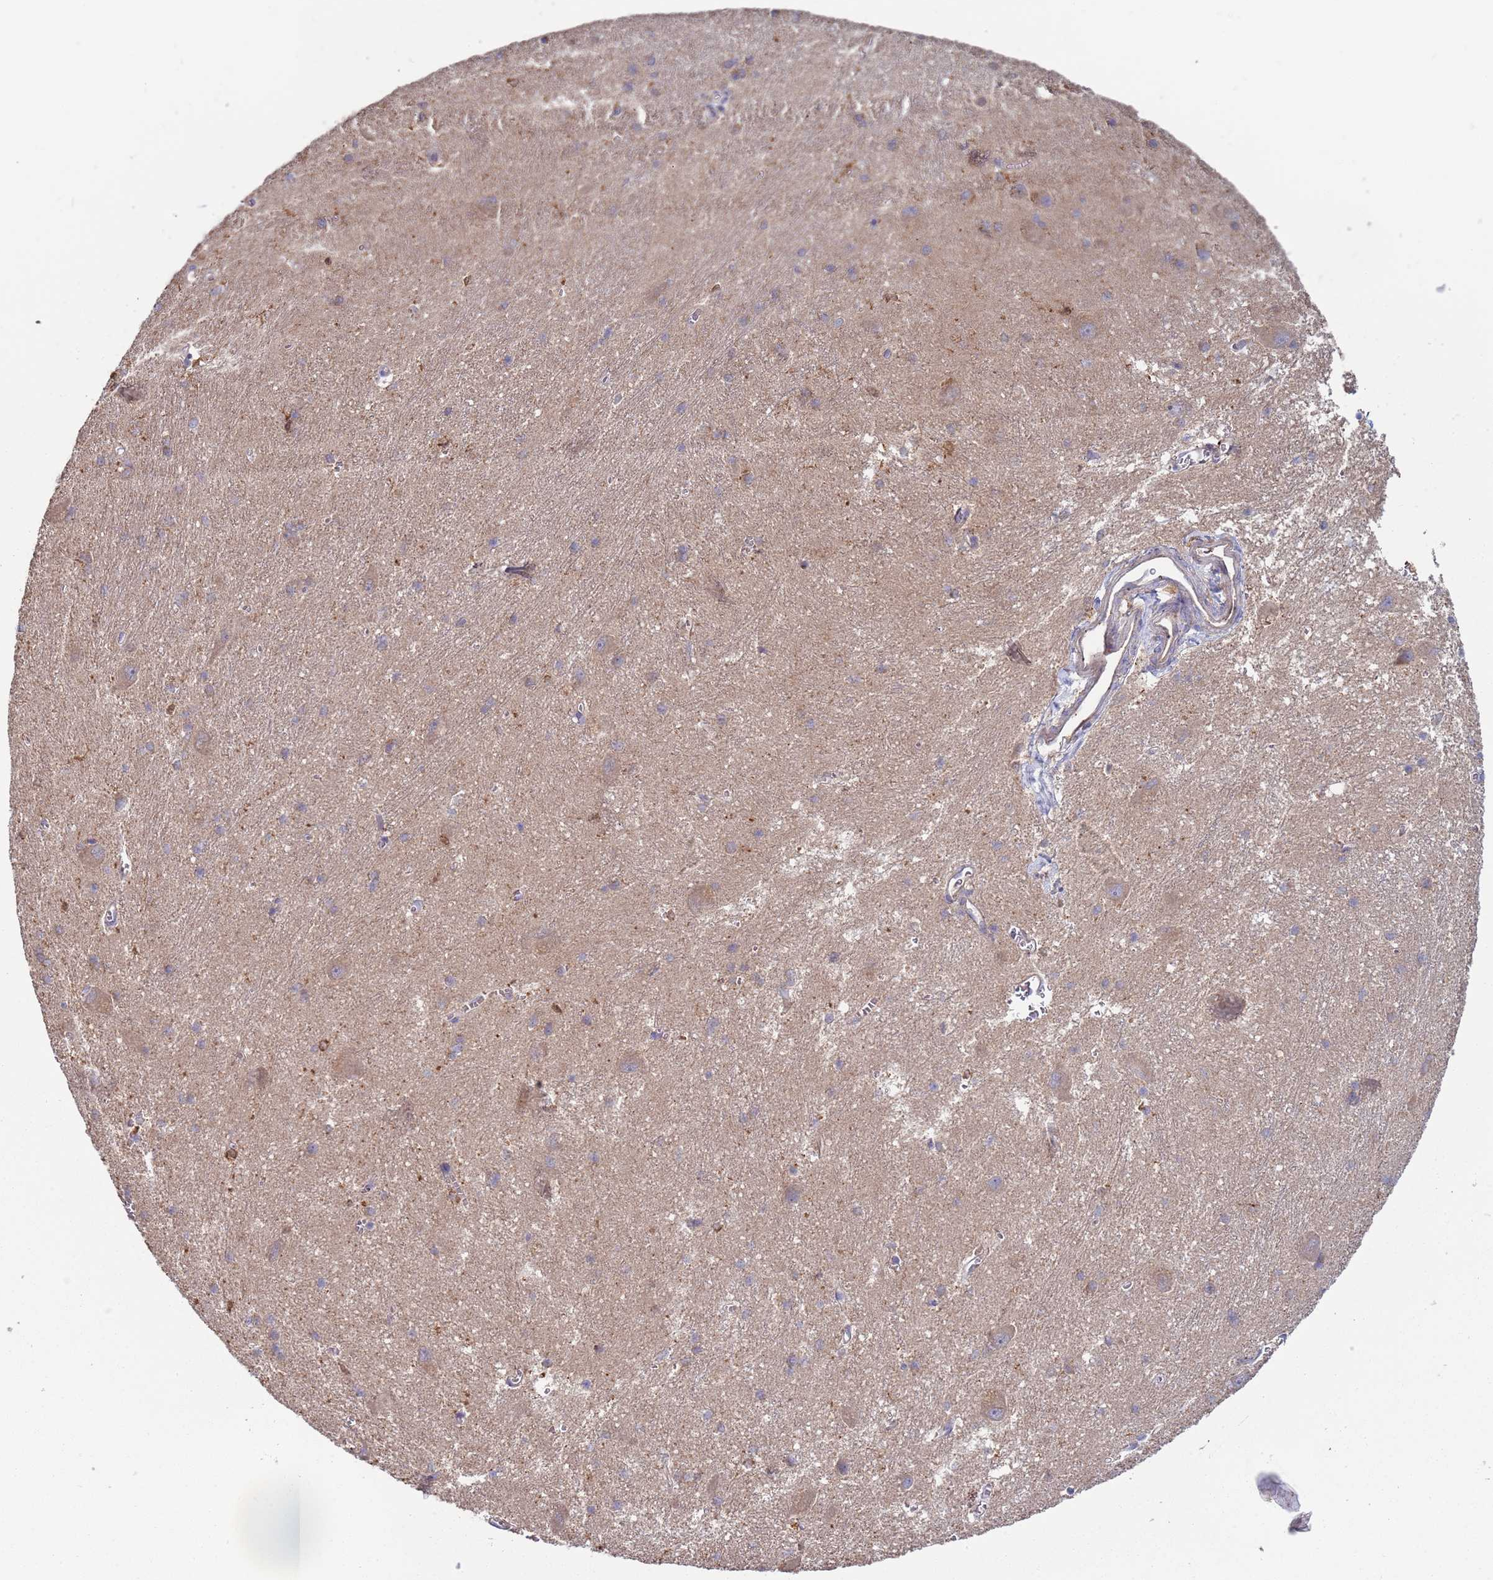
{"staining": {"intensity": "negative", "quantity": "none", "location": "none"}, "tissue": "caudate", "cell_type": "Glial cells", "image_type": "normal", "snomed": [{"axis": "morphology", "description": "Normal tissue, NOS"}, {"axis": "topography", "description": "Lateral ventricle wall"}], "caption": "Glial cells show no significant protein expression in normal caudate. (Stains: DAB (3,3'-diaminobenzidine) immunohistochemistry (IHC) with hematoxylin counter stain, Microscopy: brightfield microscopy at high magnification).", "gene": "MALRD1", "patient": {"sex": "male", "age": 37}}